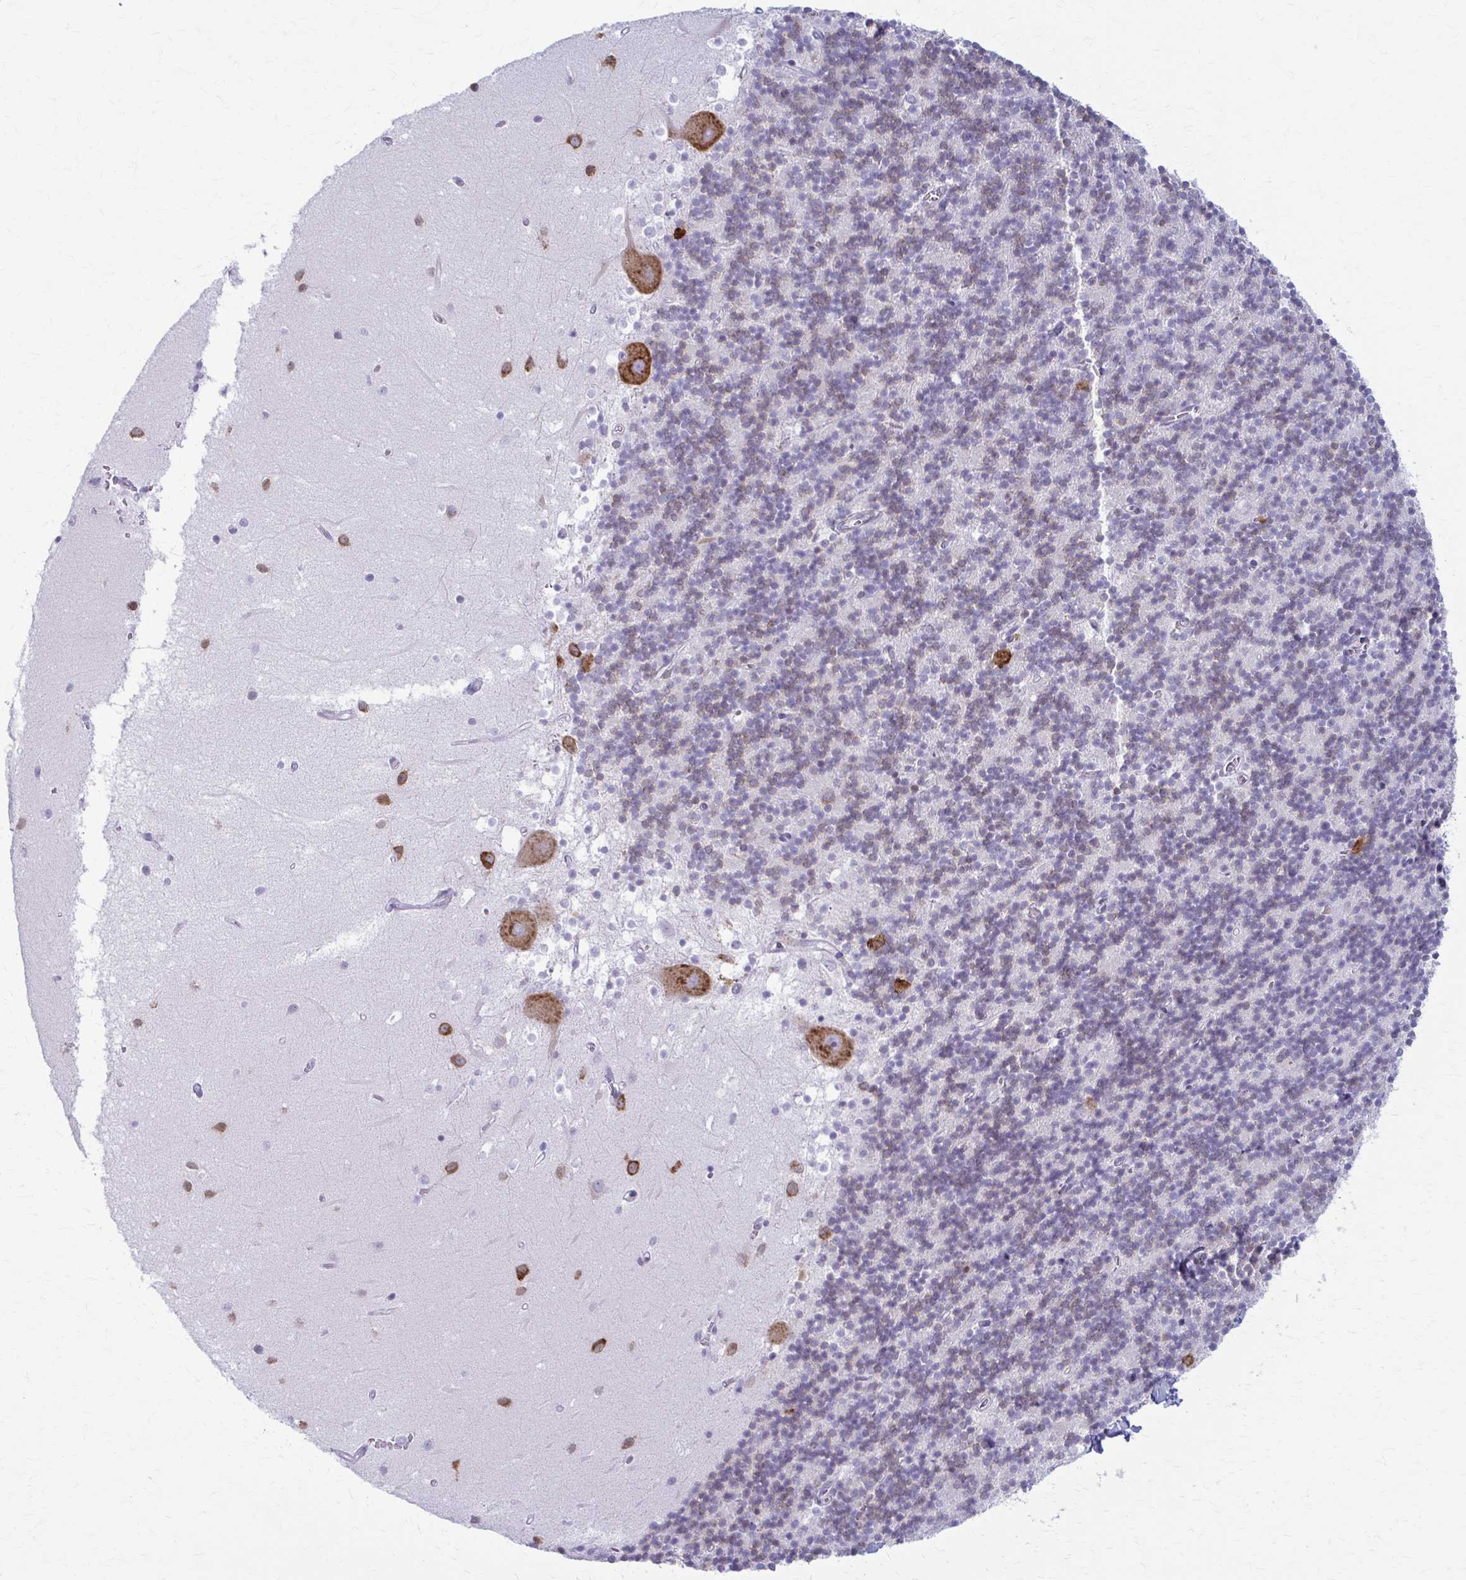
{"staining": {"intensity": "weak", "quantity": "<25%", "location": "cytoplasmic/membranous"}, "tissue": "cerebellum", "cell_type": "Cells in granular layer", "image_type": "normal", "snomed": [{"axis": "morphology", "description": "Normal tissue, NOS"}, {"axis": "topography", "description": "Cerebellum"}], "caption": "Immunohistochemistry of unremarkable human cerebellum displays no expression in cells in granular layer. The staining is performed using DAB brown chromogen with nuclei counter-stained in using hematoxylin.", "gene": "PRKRA", "patient": {"sex": "male", "age": 54}}